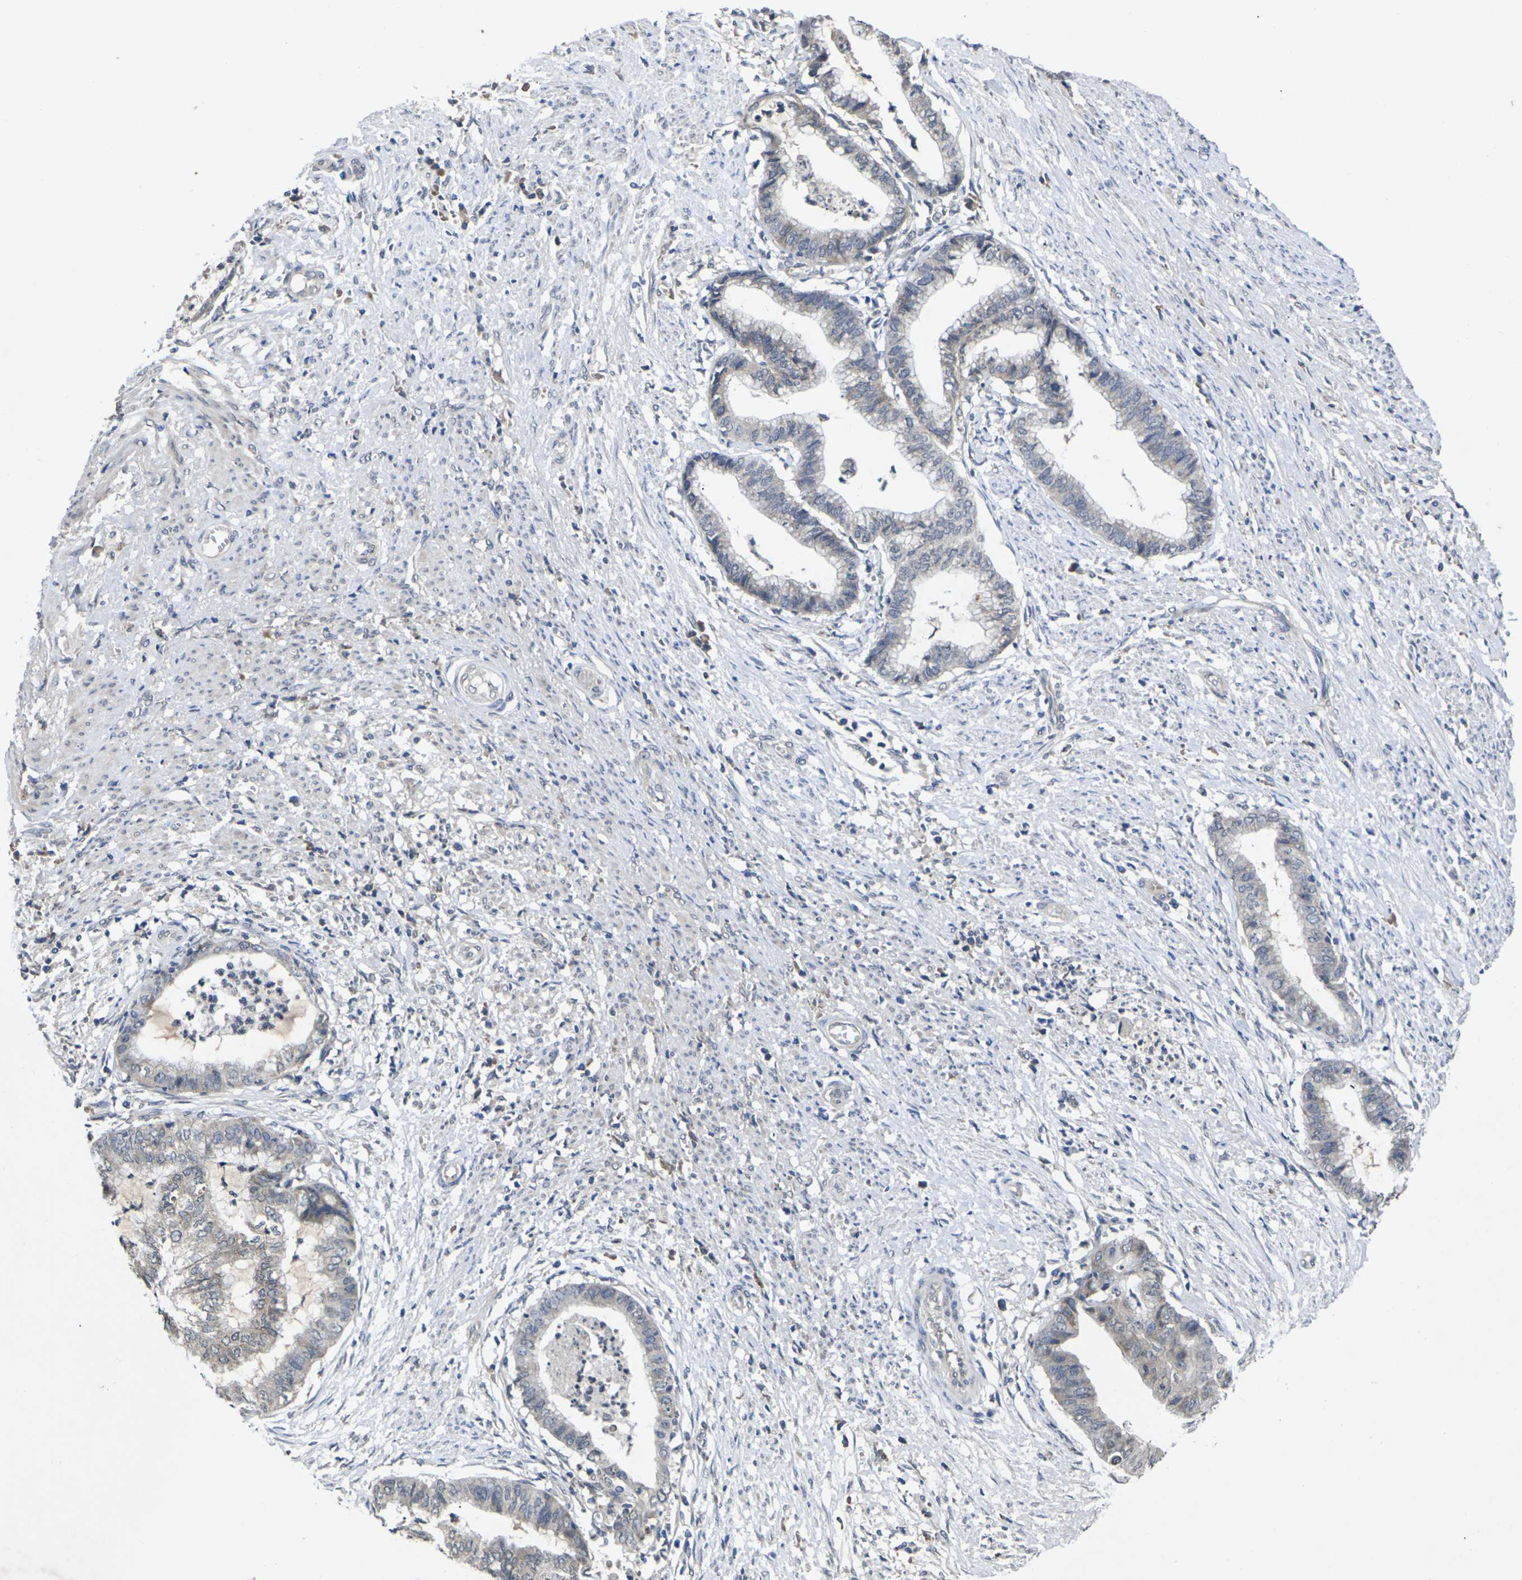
{"staining": {"intensity": "weak", "quantity": "<25%", "location": "cytoplasmic/membranous"}, "tissue": "endometrial cancer", "cell_type": "Tumor cells", "image_type": "cancer", "snomed": [{"axis": "morphology", "description": "Necrosis, NOS"}, {"axis": "morphology", "description": "Adenocarcinoma, NOS"}, {"axis": "topography", "description": "Endometrium"}], "caption": "Tumor cells show no significant protein positivity in endometrial cancer.", "gene": "SLC2A2", "patient": {"sex": "female", "age": 79}}